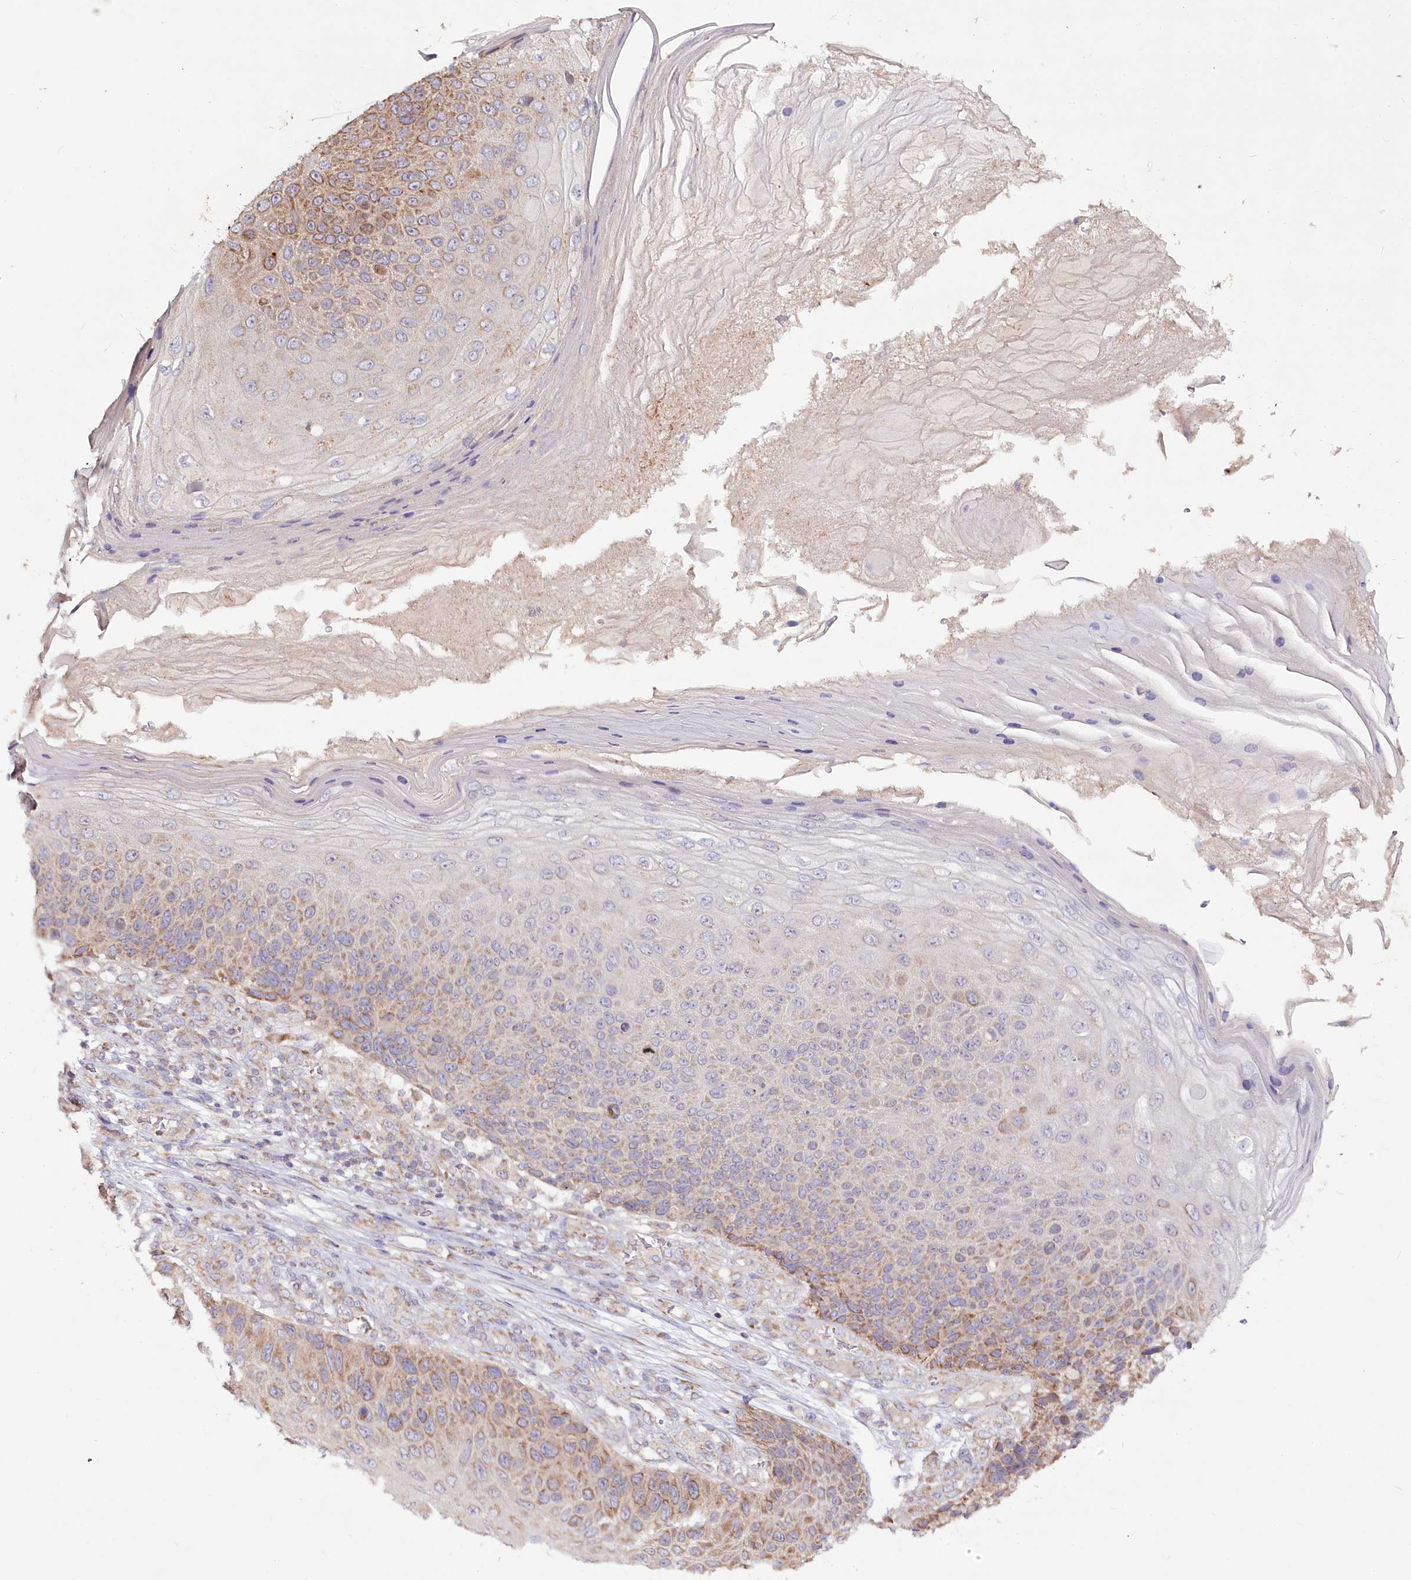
{"staining": {"intensity": "moderate", "quantity": "25%-75%", "location": "cytoplasmic/membranous"}, "tissue": "skin cancer", "cell_type": "Tumor cells", "image_type": "cancer", "snomed": [{"axis": "morphology", "description": "Squamous cell carcinoma, NOS"}, {"axis": "topography", "description": "Skin"}], "caption": "DAB (3,3'-diaminobenzidine) immunohistochemical staining of skin cancer displays moderate cytoplasmic/membranous protein staining in about 25%-75% of tumor cells.", "gene": "ACOX2", "patient": {"sex": "female", "age": 88}}